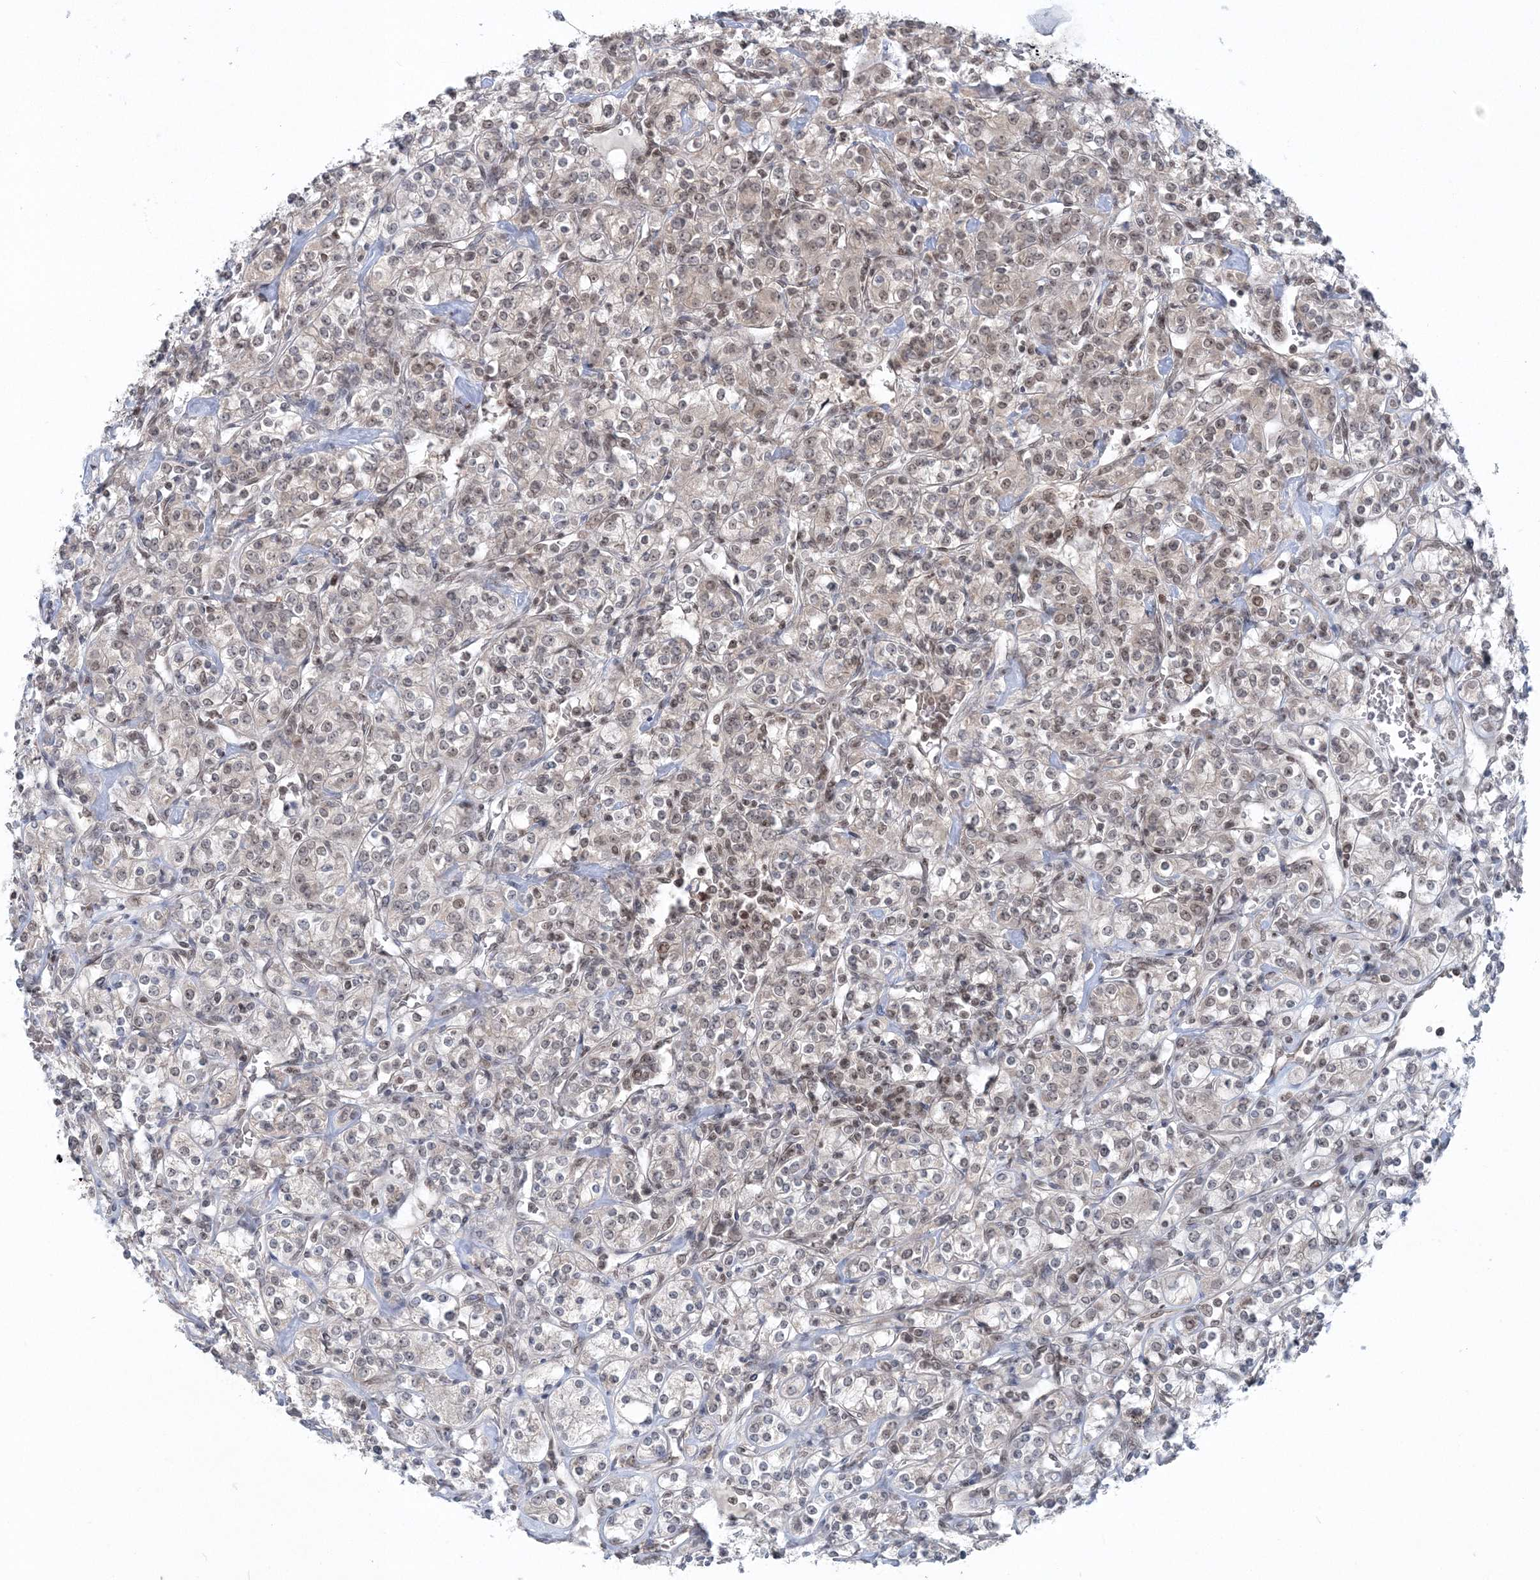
{"staining": {"intensity": "weak", "quantity": "25%-75%", "location": "nuclear"}, "tissue": "renal cancer", "cell_type": "Tumor cells", "image_type": "cancer", "snomed": [{"axis": "morphology", "description": "Adenocarcinoma, NOS"}, {"axis": "topography", "description": "Kidney"}], "caption": "An image showing weak nuclear expression in approximately 25%-75% of tumor cells in renal cancer, as visualized by brown immunohistochemical staining.", "gene": "PDS5A", "patient": {"sex": "male", "age": 77}}